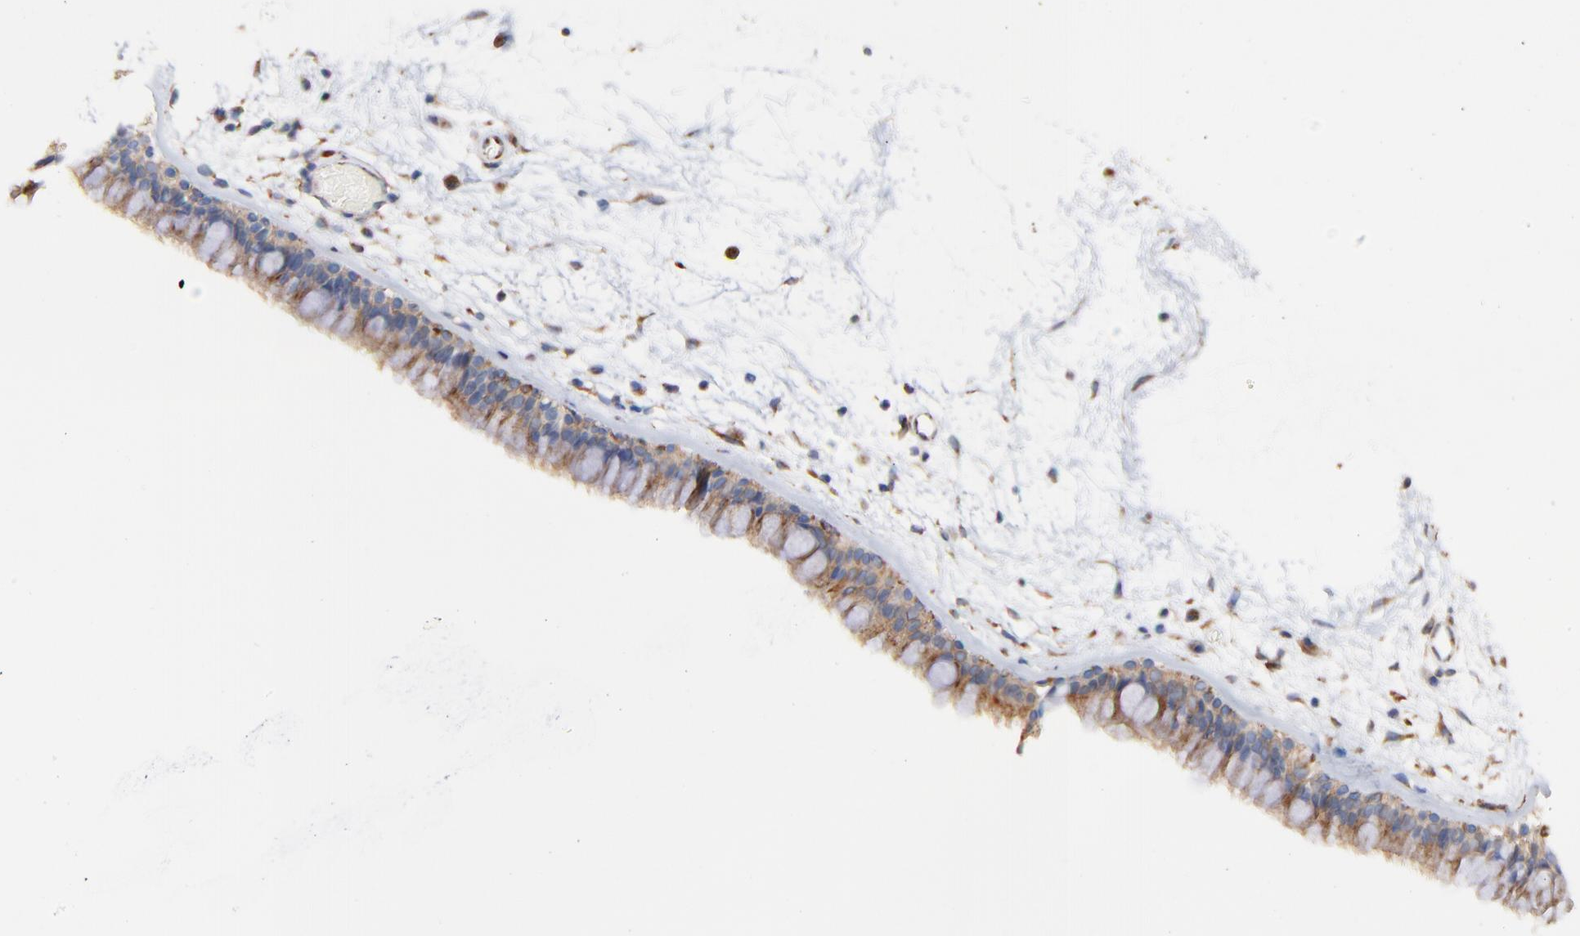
{"staining": {"intensity": "strong", "quantity": ">75%", "location": "cytoplasmic/membranous"}, "tissue": "nasopharynx", "cell_type": "Respiratory epithelial cells", "image_type": "normal", "snomed": [{"axis": "morphology", "description": "Normal tissue, NOS"}, {"axis": "morphology", "description": "Inflammation, NOS"}, {"axis": "topography", "description": "Nasopharynx"}], "caption": "This is a histology image of IHC staining of normal nasopharynx, which shows strong positivity in the cytoplasmic/membranous of respiratory epithelial cells.", "gene": "RAB9A", "patient": {"sex": "male", "age": 48}}